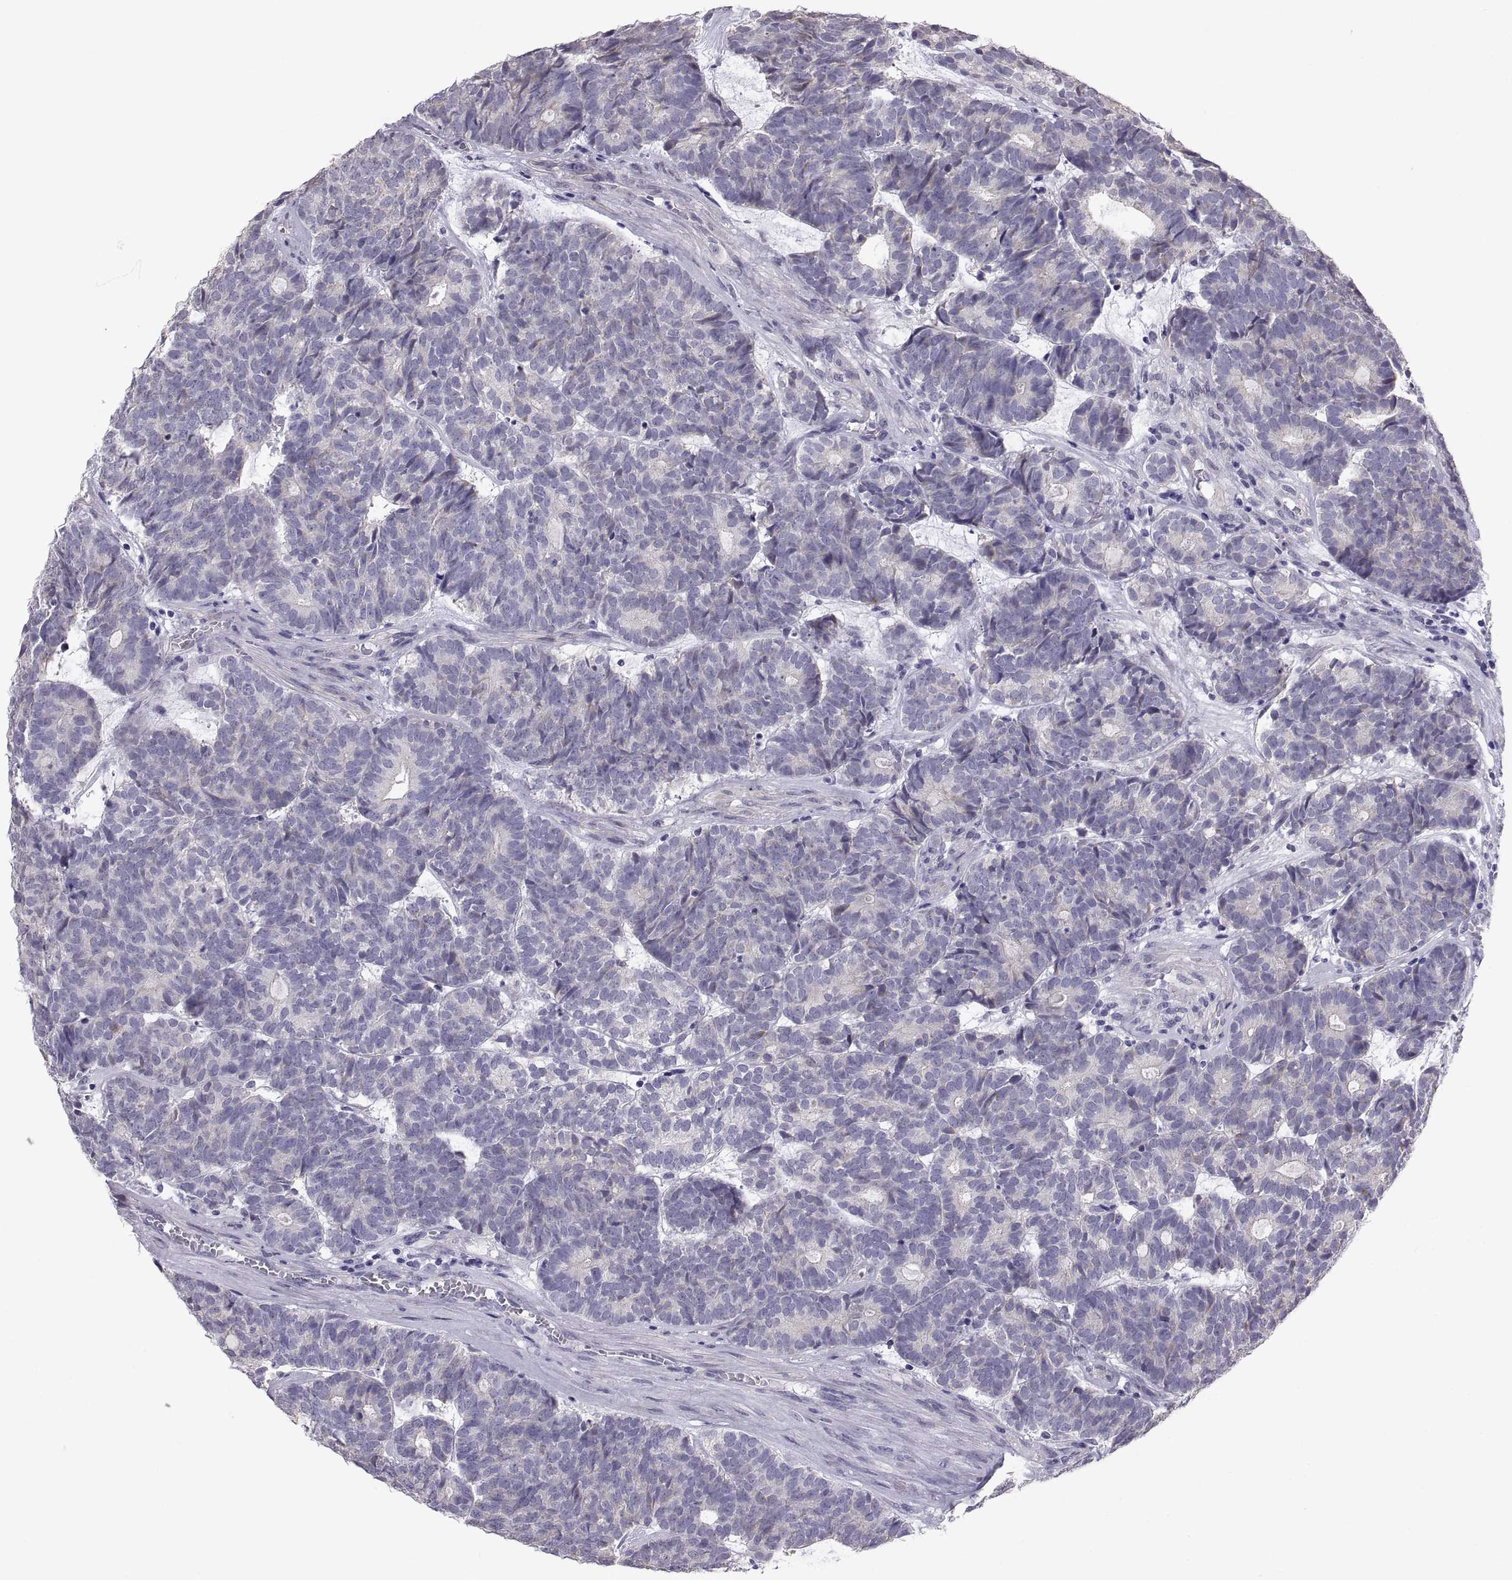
{"staining": {"intensity": "negative", "quantity": "none", "location": "none"}, "tissue": "head and neck cancer", "cell_type": "Tumor cells", "image_type": "cancer", "snomed": [{"axis": "morphology", "description": "Adenocarcinoma, NOS"}, {"axis": "topography", "description": "Head-Neck"}], "caption": "A histopathology image of head and neck cancer stained for a protein reveals no brown staining in tumor cells.", "gene": "FAM170A", "patient": {"sex": "female", "age": 81}}